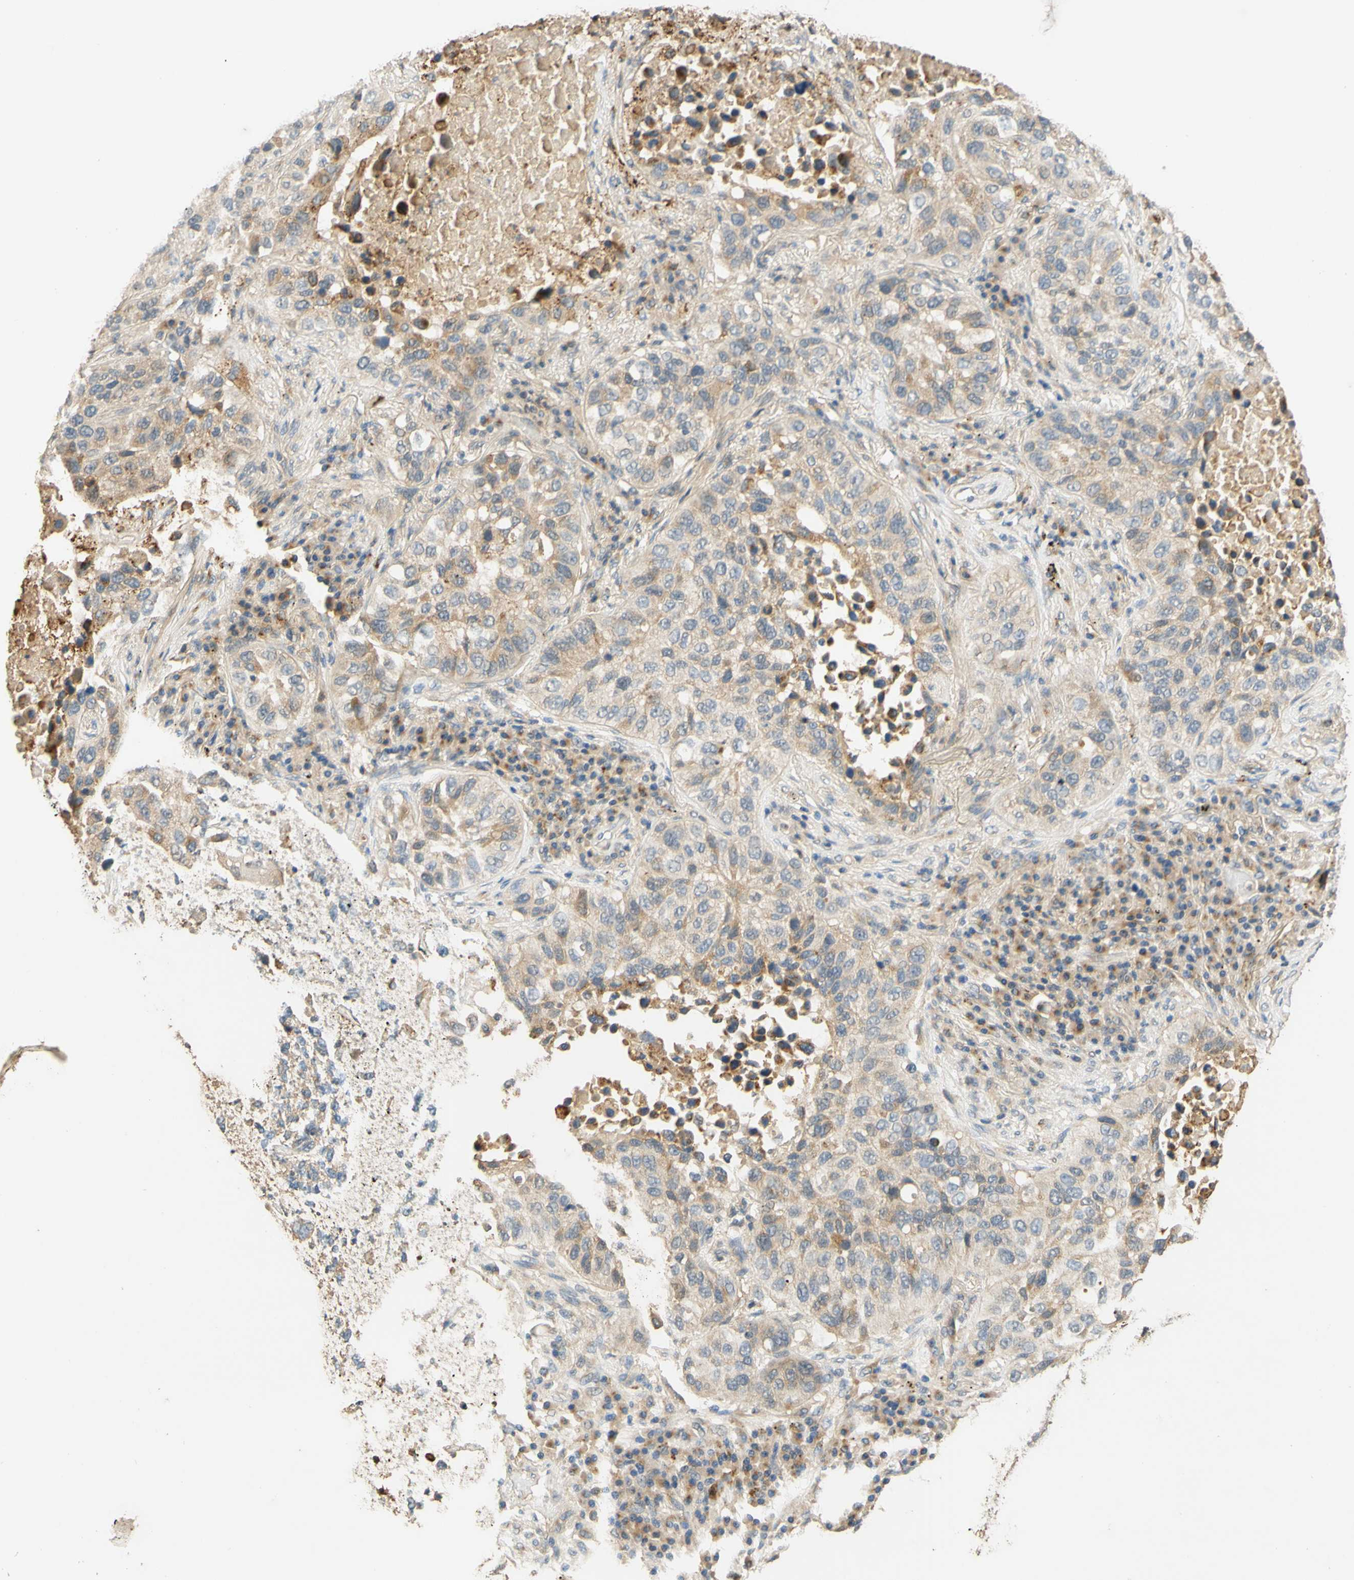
{"staining": {"intensity": "weak", "quantity": ">75%", "location": "cytoplasmic/membranous"}, "tissue": "lung cancer", "cell_type": "Tumor cells", "image_type": "cancer", "snomed": [{"axis": "morphology", "description": "Squamous cell carcinoma, NOS"}, {"axis": "topography", "description": "Lung"}], "caption": "IHC (DAB (3,3'-diaminobenzidine)) staining of human lung squamous cell carcinoma shows weak cytoplasmic/membranous protein expression in approximately >75% of tumor cells. Using DAB (3,3'-diaminobenzidine) (brown) and hematoxylin (blue) stains, captured at high magnification using brightfield microscopy.", "gene": "ENTREP2", "patient": {"sex": "male", "age": 57}}